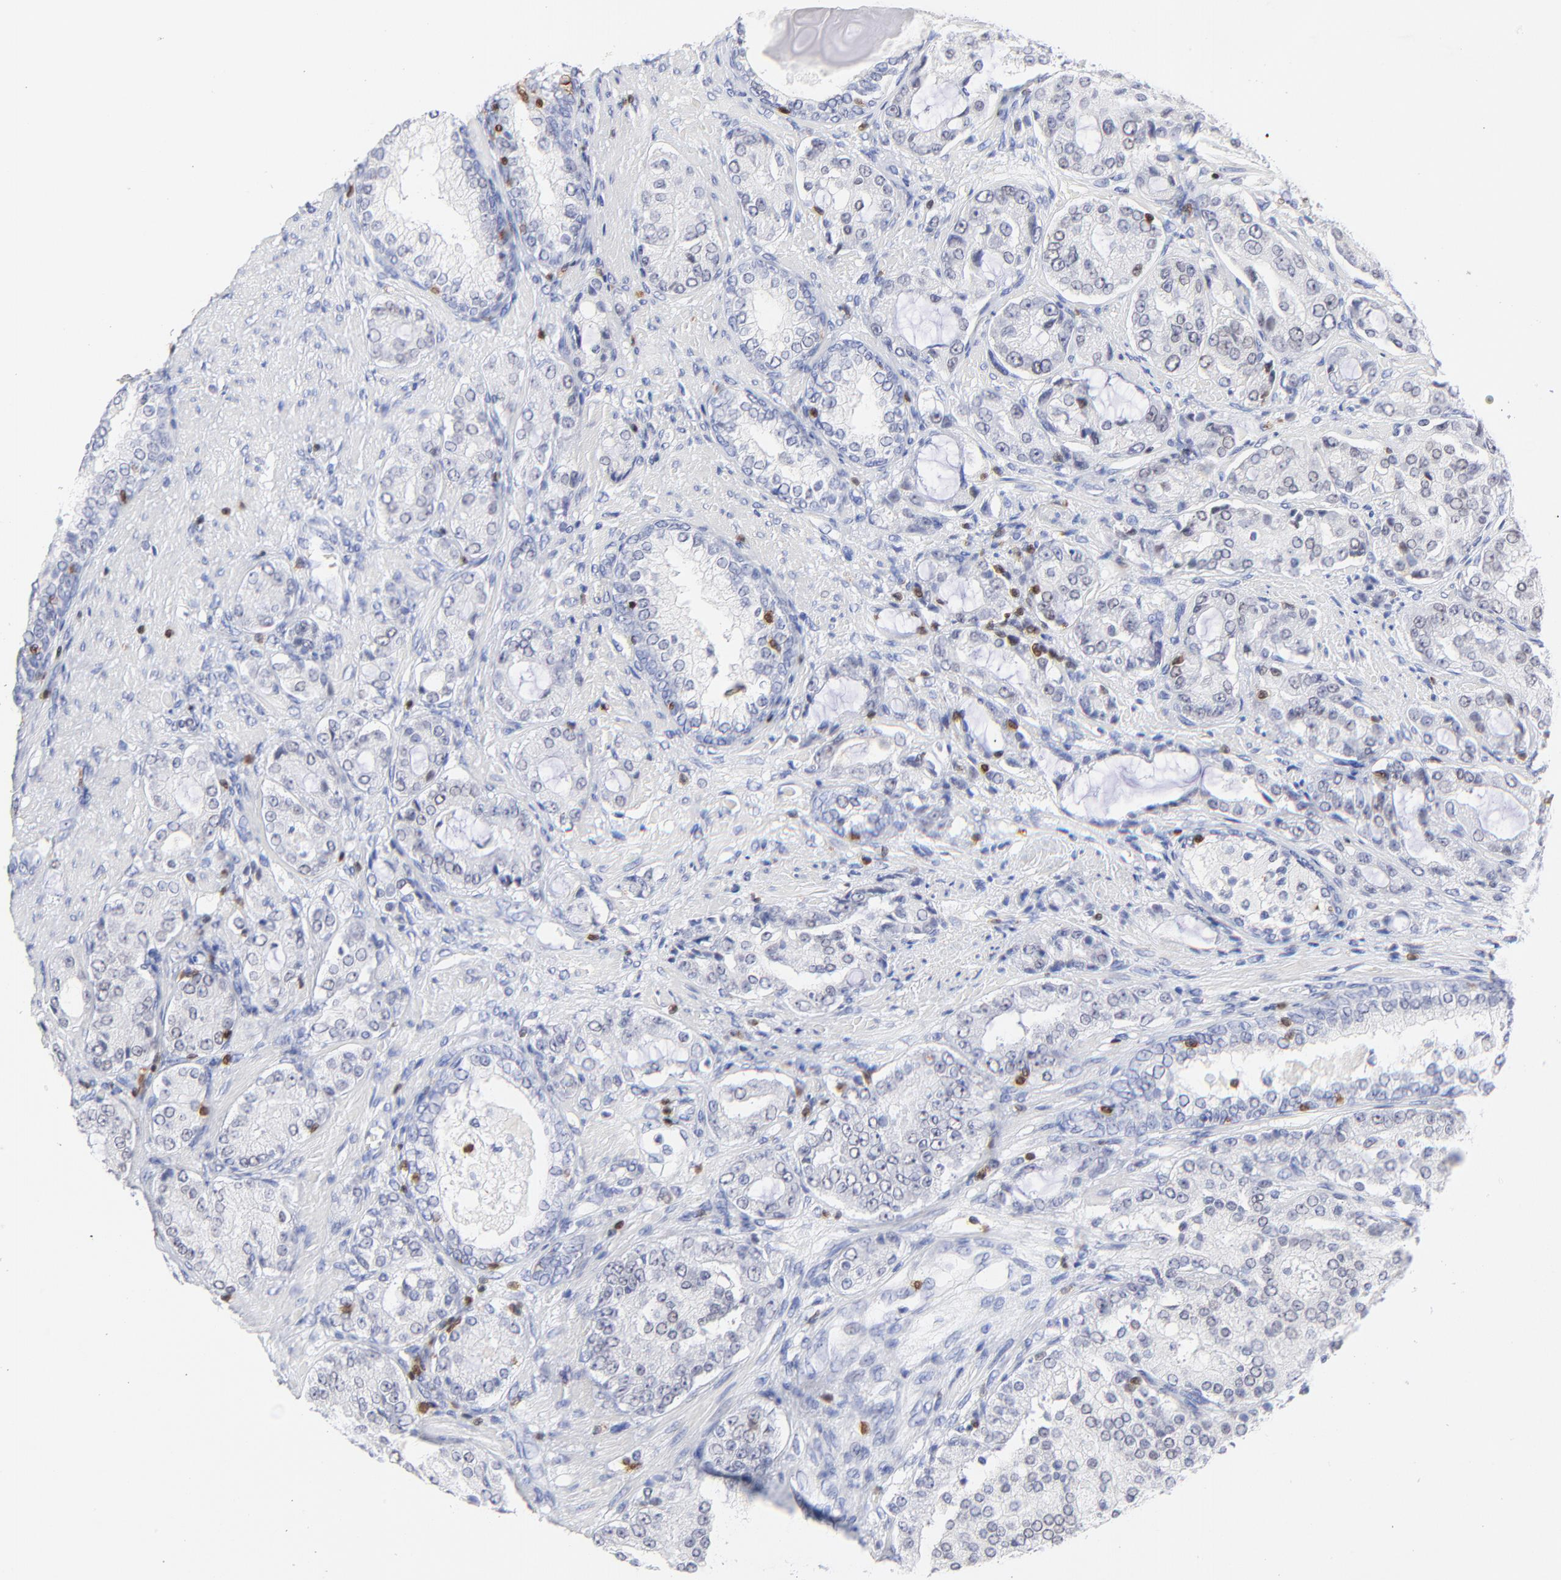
{"staining": {"intensity": "negative", "quantity": "none", "location": "none"}, "tissue": "prostate cancer", "cell_type": "Tumor cells", "image_type": "cancer", "snomed": [{"axis": "morphology", "description": "Adenocarcinoma, High grade"}, {"axis": "topography", "description": "Prostate"}], "caption": "This micrograph is of prostate cancer stained with immunohistochemistry to label a protein in brown with the nuclei are counter-stained blue. There is no expression in tumor cells.", "gene": "ZAP70", "patient": {"sex": "male", "age": 72}}